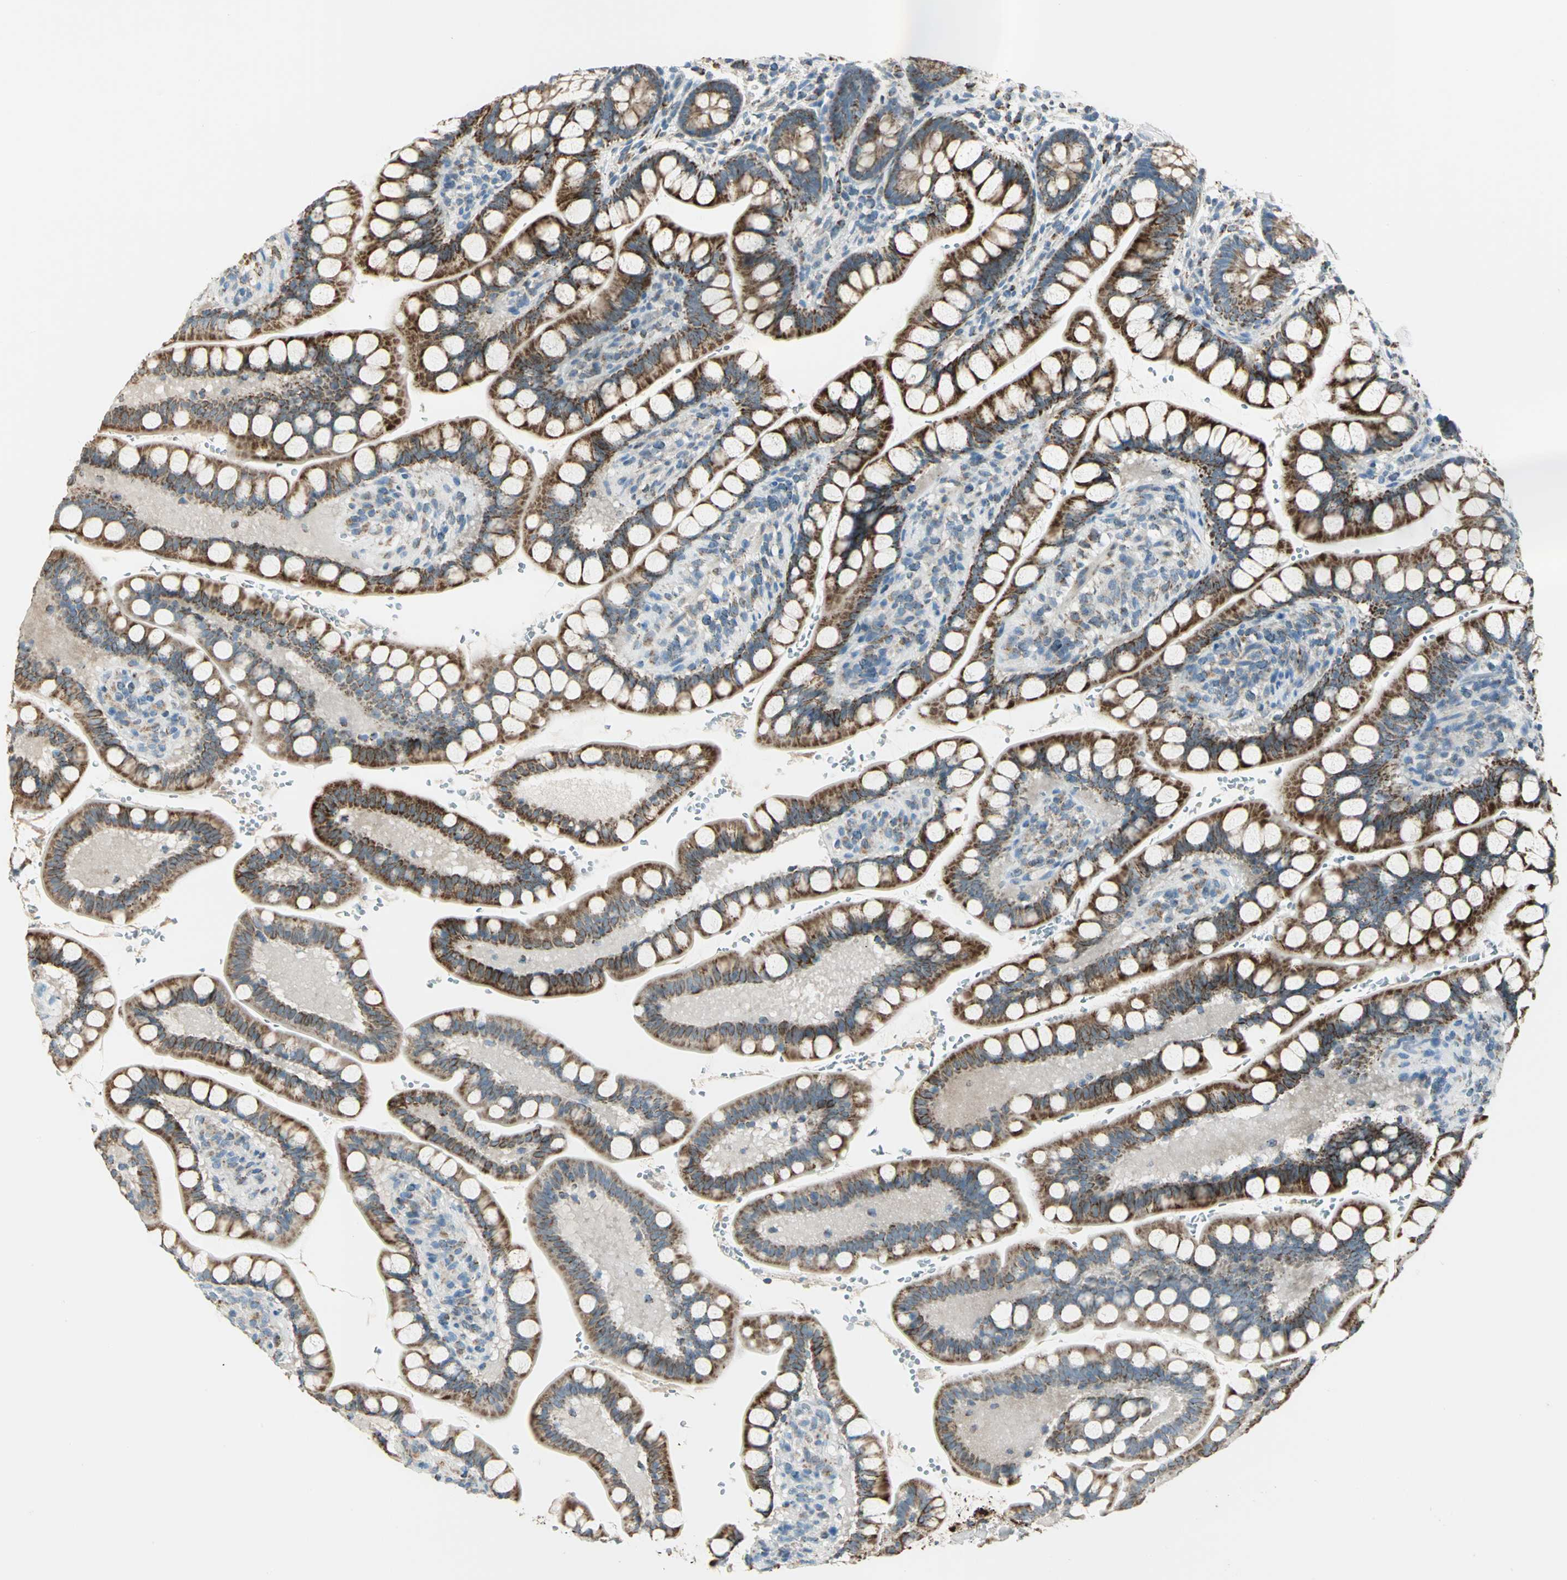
{"staining": {"intensity": "strong", "quantity": ">75%", "location": "cytoplasmic/membranous"}, "tissue": "small intestine", "cell_type": "Glandular cells", "image_type": "normal", "snomed": [{"axis": "morphology", "description": "Normal tissue, NOS"}, {"axis": "topography", "description": "Small intestine"}], "caption": "Small intestine stained for a protein displays strong cytoplasmic/membranous positivity in glandular cells. The staining was performed using DAB (3,3'-diaminobenzidine) to visualize the protein expression in brown, while the nuclei were stained in blue with hematoxylin (Magnification: 20x).", "gene": "ACADM", "patient": {"sex": "female", "age": 58}}